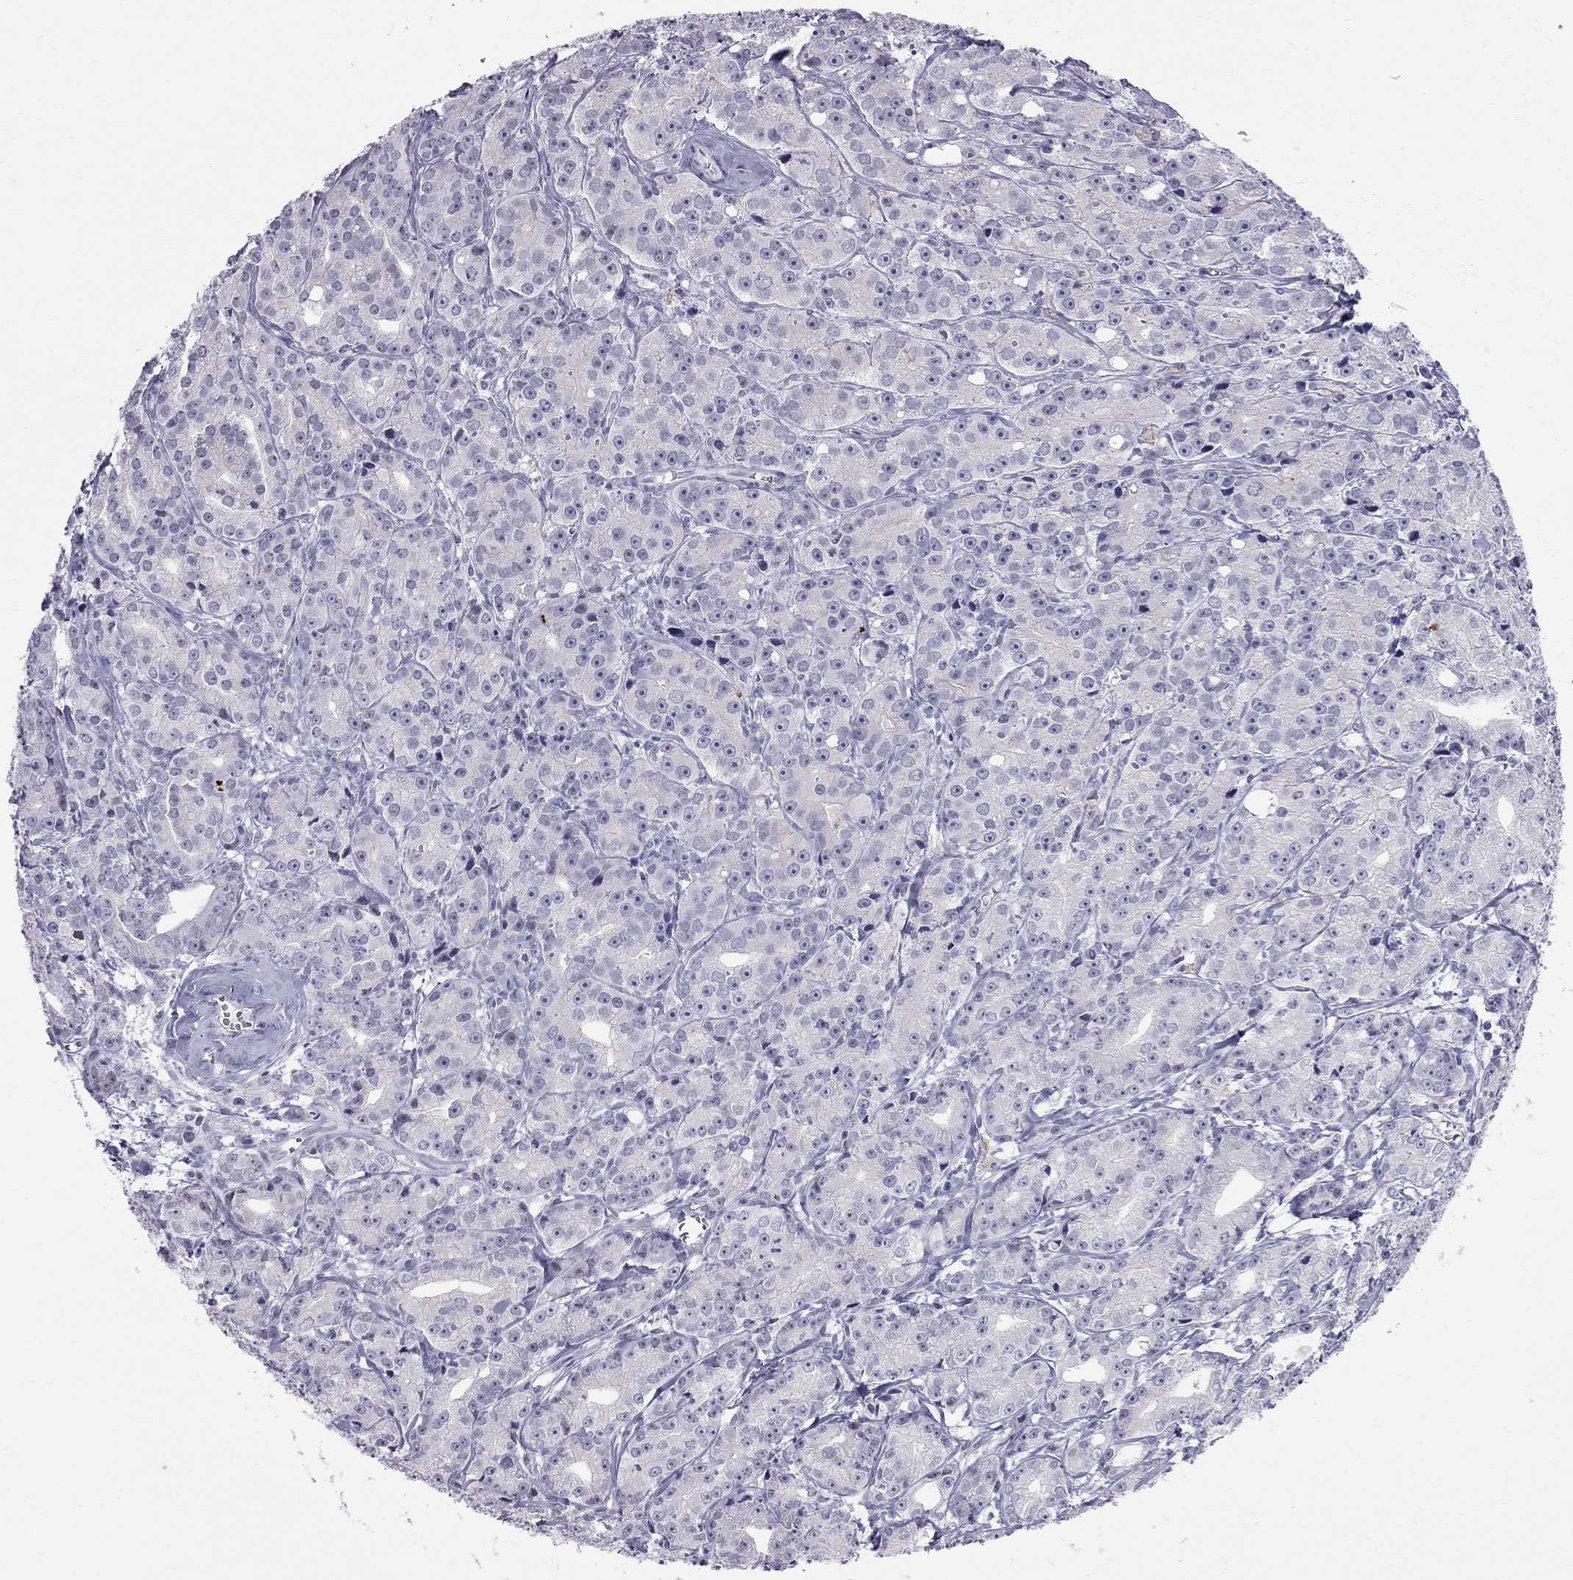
{"staining": {"intensity": "negative", "quantity": "none", "location": "none"}, "tissue": "prostate cancer", "cell_type": "Tumor cells", "image_type": "cancer", "snomed": [{"axis": "morphology", "description": "Adenocarcinoma, Medium grade"}, {"axis": "topography", "description": "Prostate"}], "caption": "A high-resolution micrograph shows immunohistochemistry staining of prostate cancer (medium-grade adenocarcinoma), which shows no significant positivity in tumor cells. Brightfield microscopy of IHC stained with DAB (brown) and hematoxylin (blue), captured at high magnification.", "gene": "MUC15", "patient": {"sex": "male", "age": 74}}